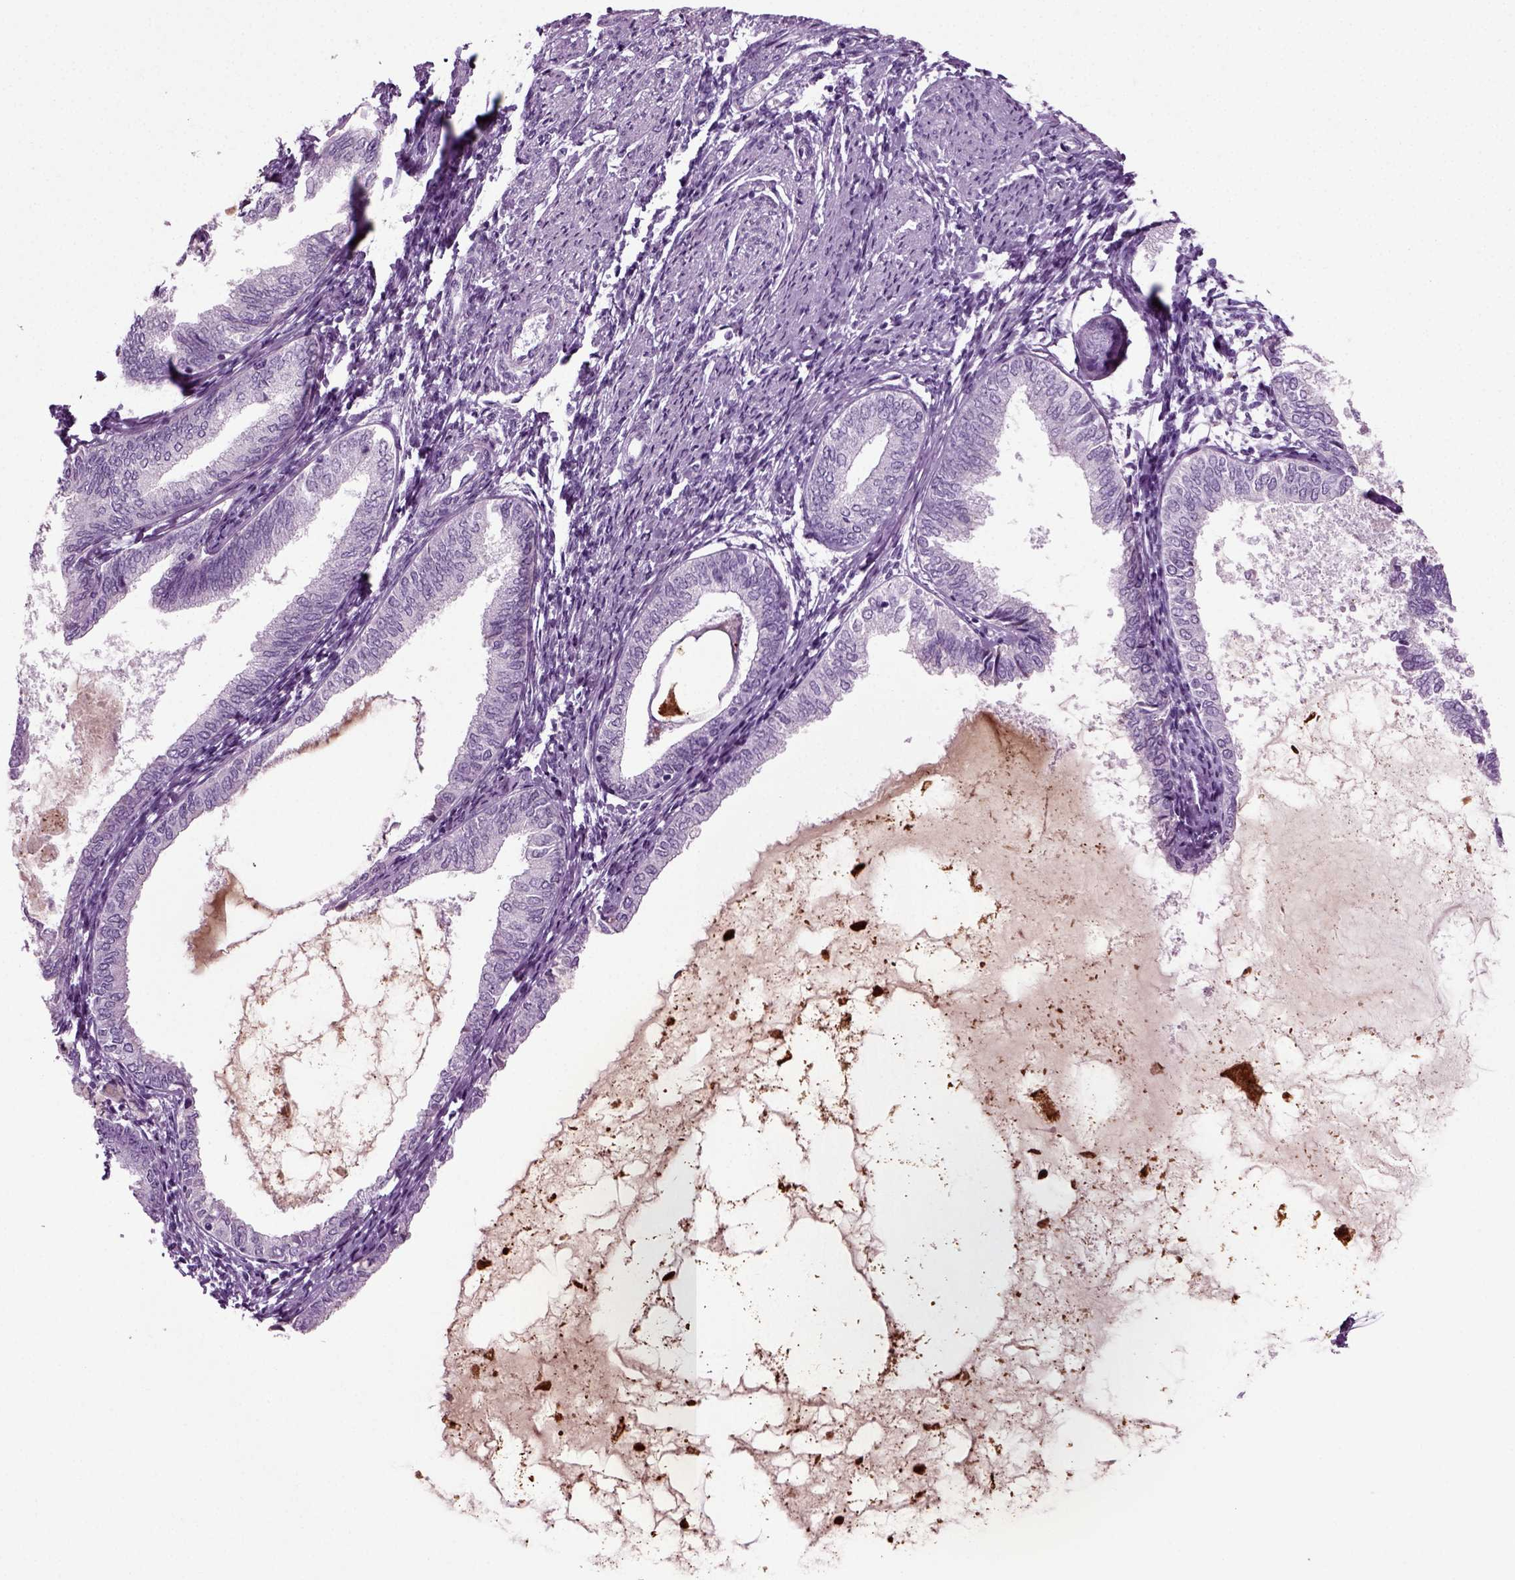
{"staining": {"intensity": "negative", "quantity": "none", "location": "none"}, "tissue": "endometrial cancer", "cell_type": "Tumor cells", "image_type": "cancer", "snomed": [{"axis": "morphology", "description": "Adenocarcinoma, NOS"}, {"axis": "topography", "description": "Endometrium"}], "caption": "High power microscopy histopathology image of an immunohistochemistry photomicrograph of endometrial cancer, revealing no significant staining in tumor cells. Brightfield microscopy of immunohistochemistry stained with DAB (brown) and hematoxylin (blue), captured at high magnification.", "gene": "PRLH", "patient": {"sex": "female", "age": 68}}